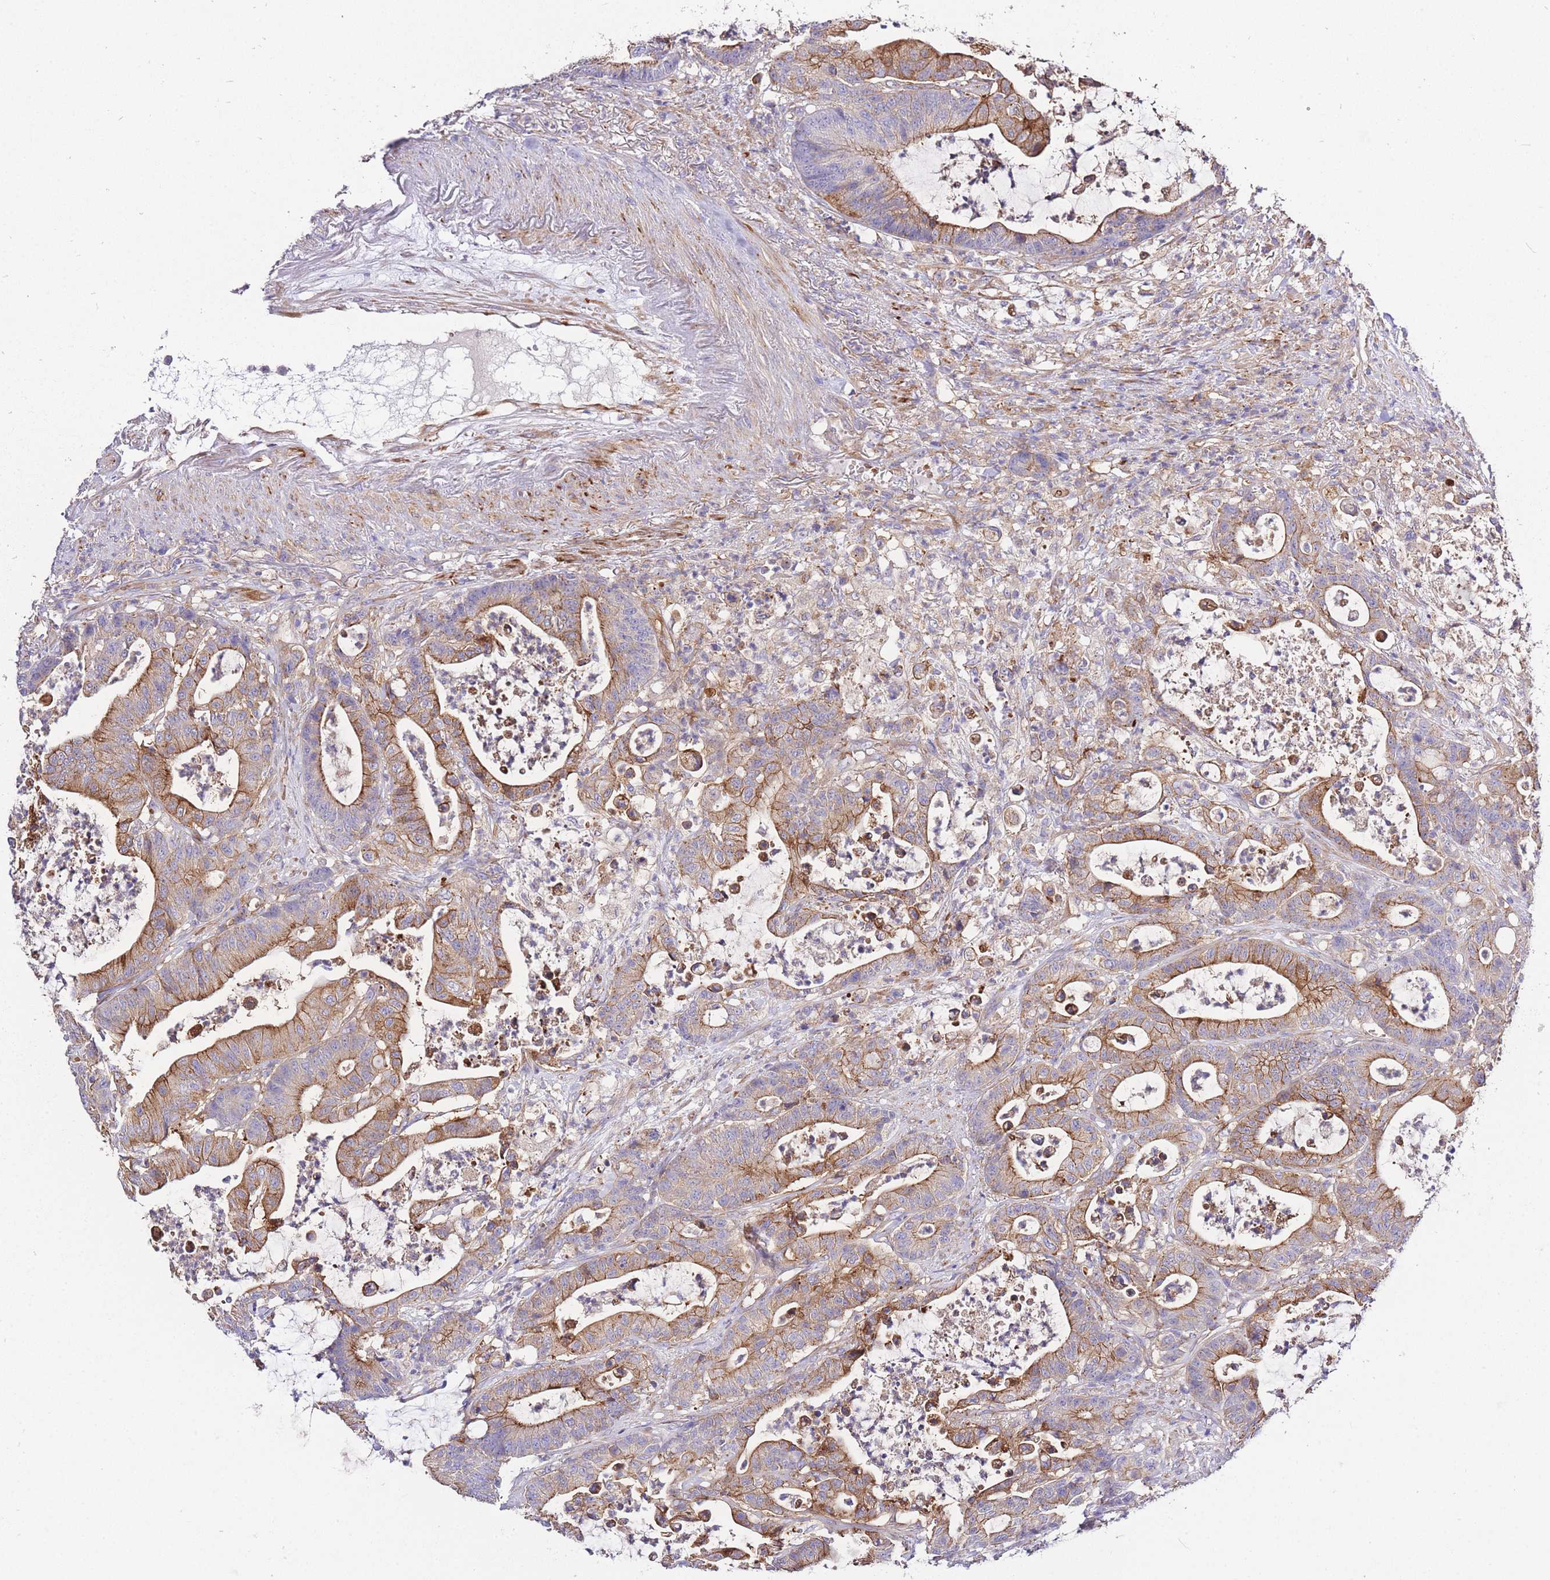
{"staining": {"intensity": "moderate", "quantity": ">75%", "location": "cytoplasmic/membranous"}, "tissue": "colorectal cancer", "cell_type": "Tumor cells", "image_type": "cancer", "snomed": [{"axis": "morphology", "description": "Adenocarcinoma, NOS"}, {"axis": "topography", "description": "Colon"}], "caption": "High-power microscopy captured an immunohistochemistry (IHC) photomicrograph of colorectal cancer, revealing moderate cytoplasmic/membranous positivity in approximately >75% of tumor cells. Immunohistochemistry stains the protein of interest in brown and the nuclei are stained blue.", "gene": "INSYN2B", "patient": {"sex": "female", "age": 84}}